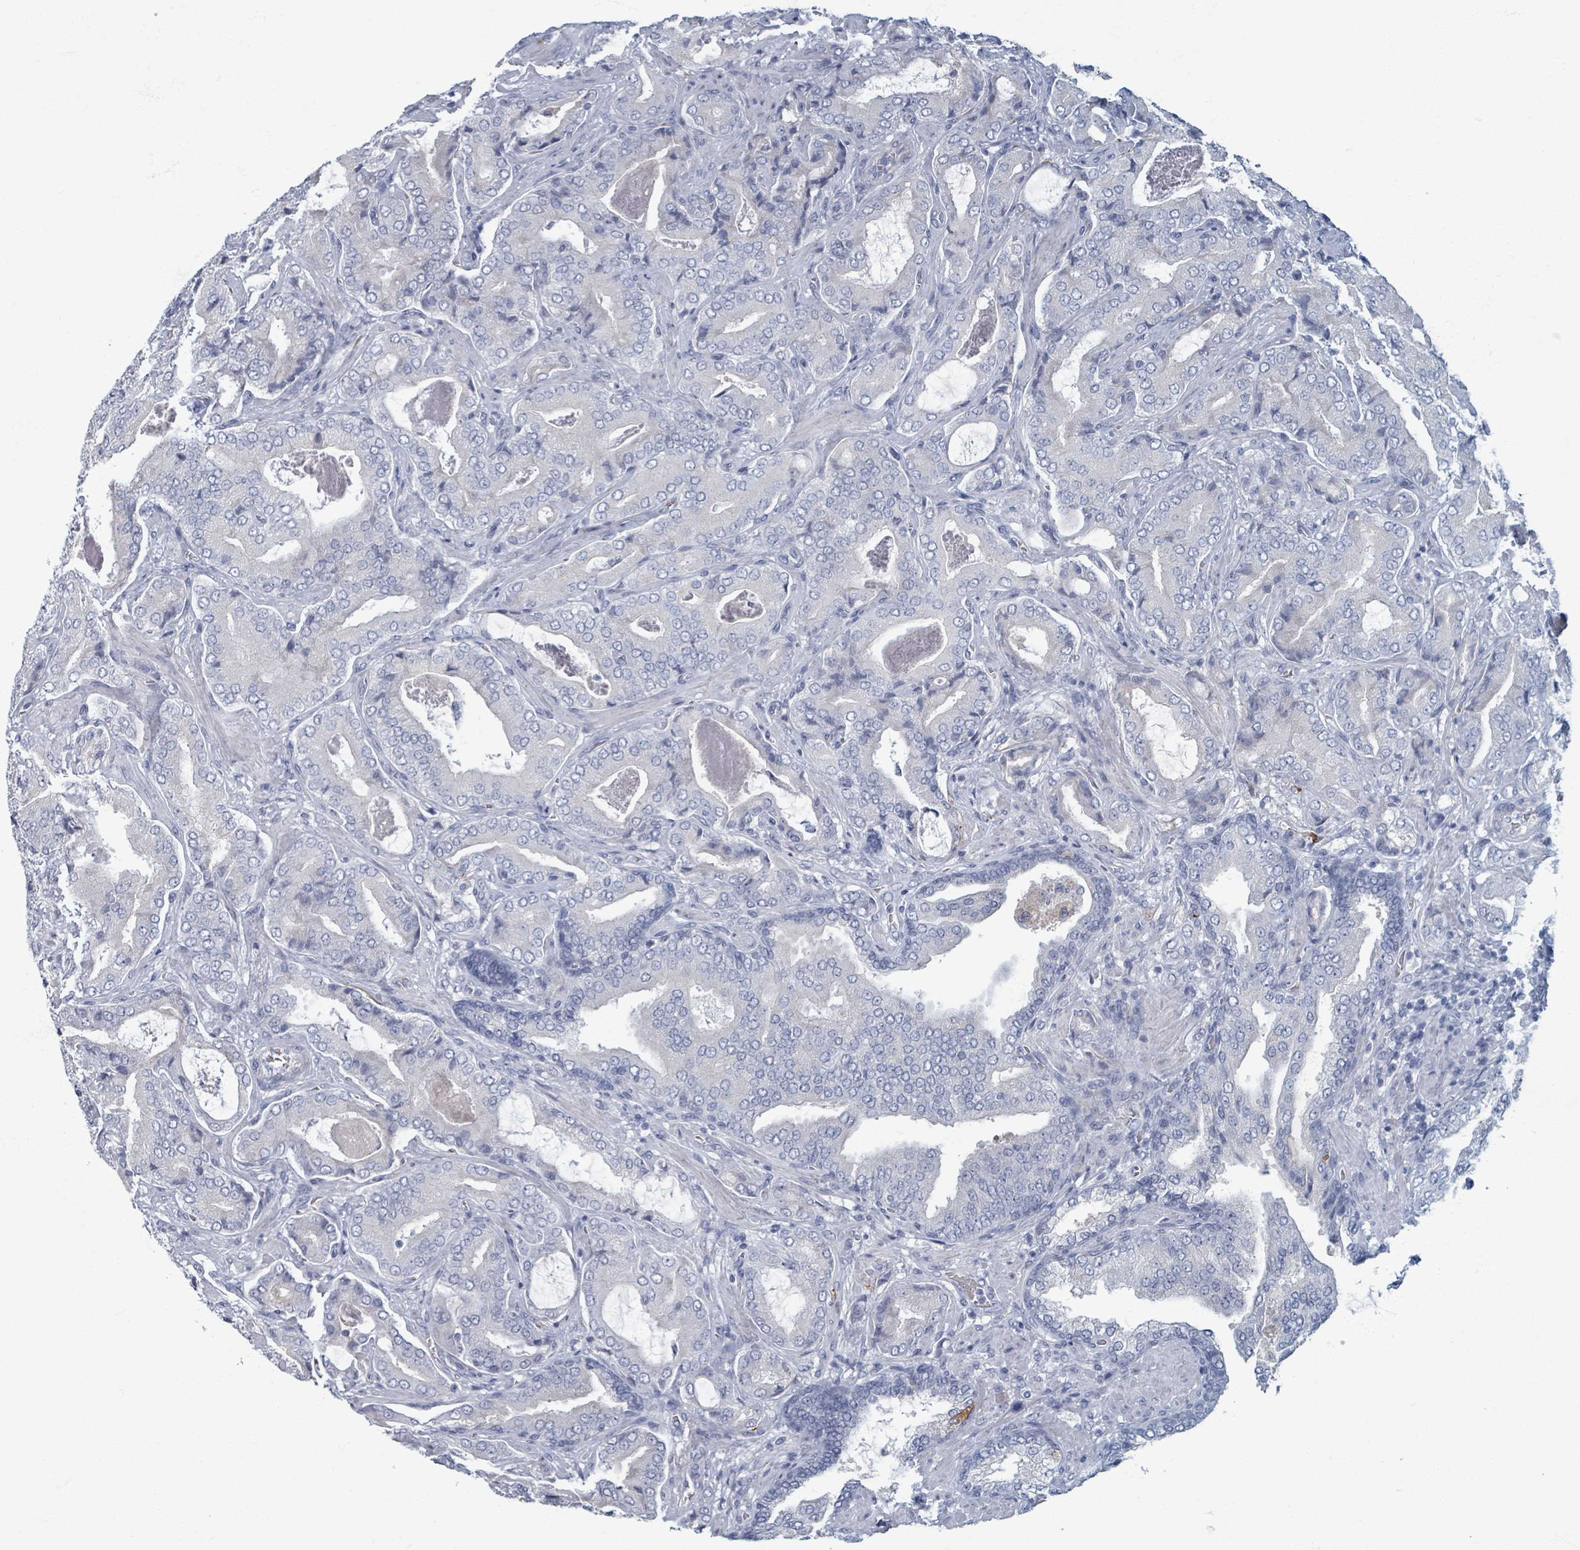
{"staining": {"intensity": "negative", "quantity": "none", "location": "none"}, "tissue": "prostate cancer", "cell_type": "Tumor cells", "image_type": "cancer", "snomed": [{"axis": "morphology", "description": "Adenocarcinoma, High grade"}, {"axis": "topography", "description": "Prostate"}], "caption": "Tumor cells are negative for brown protein staining in adenocarcinoma (high-grade) (prostate).", "gene": "WNT11", "patient": {"sex": "male", "age": 68}}